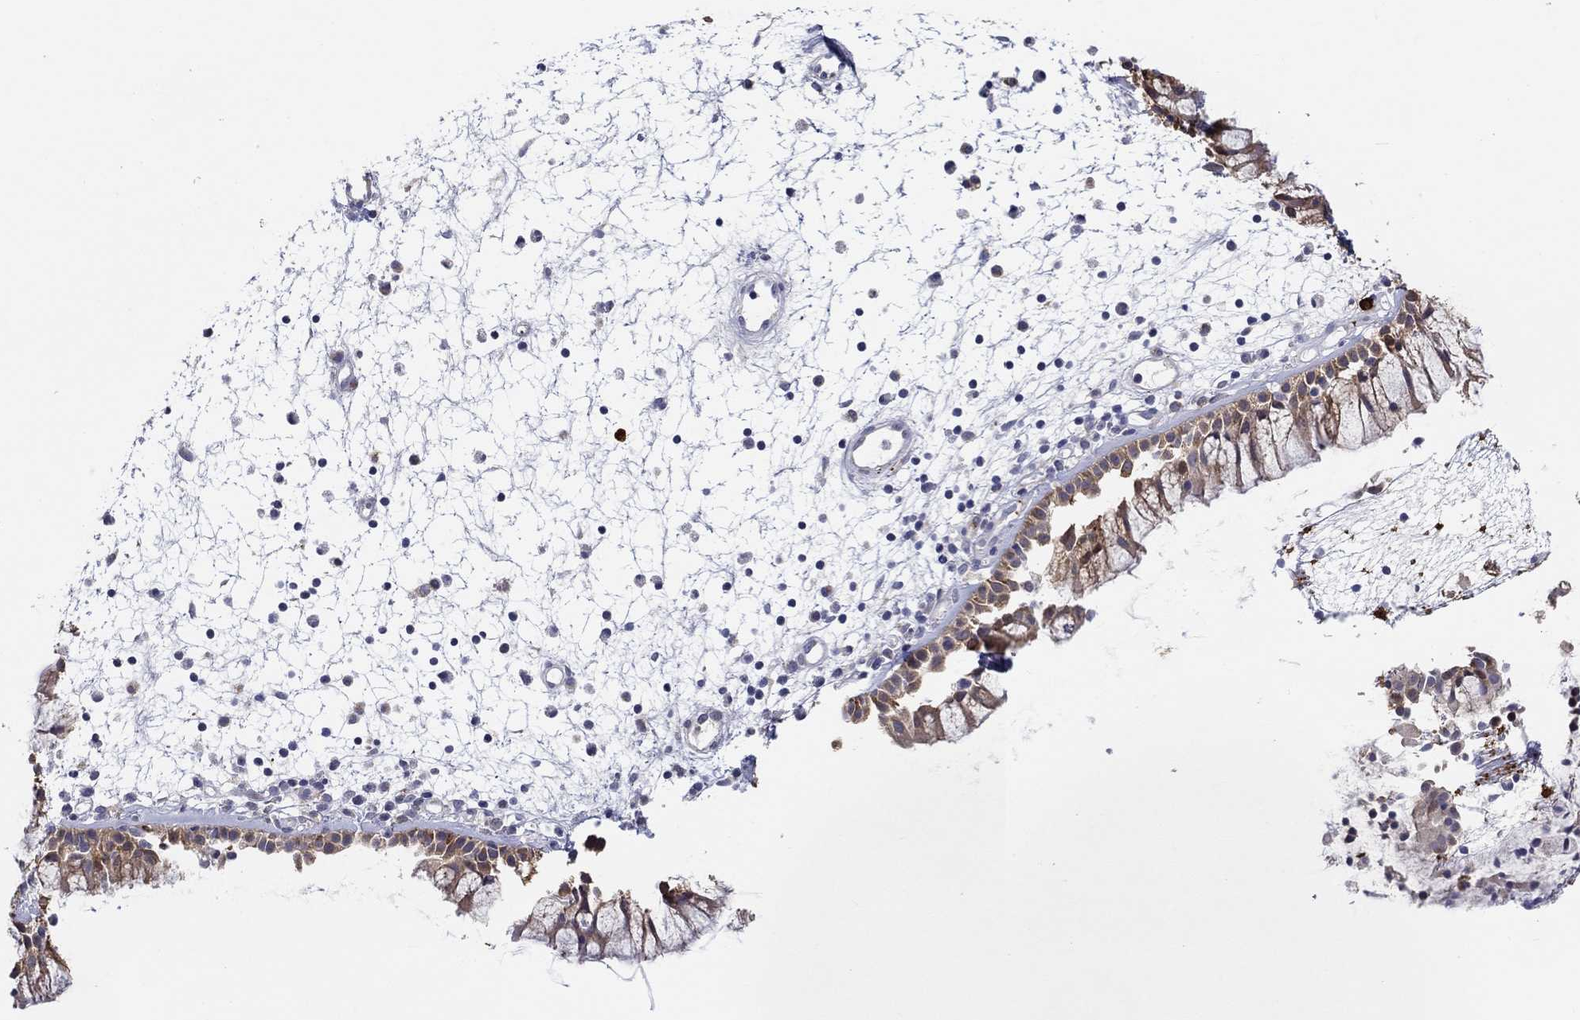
{"staining": {"intensity": "moderate", "quantity": ">75%", "location": "cytoplasmic/membranous"}, "tissue": "nasopharynx", "cell_type": "Respiratory epithelial cells", "image_type": "normal", "snomed": [{"axis": "morphology", "description": "Normal tissue, NOS"}, {"axis": "morphology", "description": "Polyp, NOS"}, {"axis": "topography", "description": "Nasopharynx"}], "caption": "Human nasopharynx stained for a protein (brown) exhibits moderate cytoplasmic/membranous positive staining in about >75% of respiratory epithelial cells.", "gene": "ALOX12", "patient": {"sex": "female", "age": 56}}